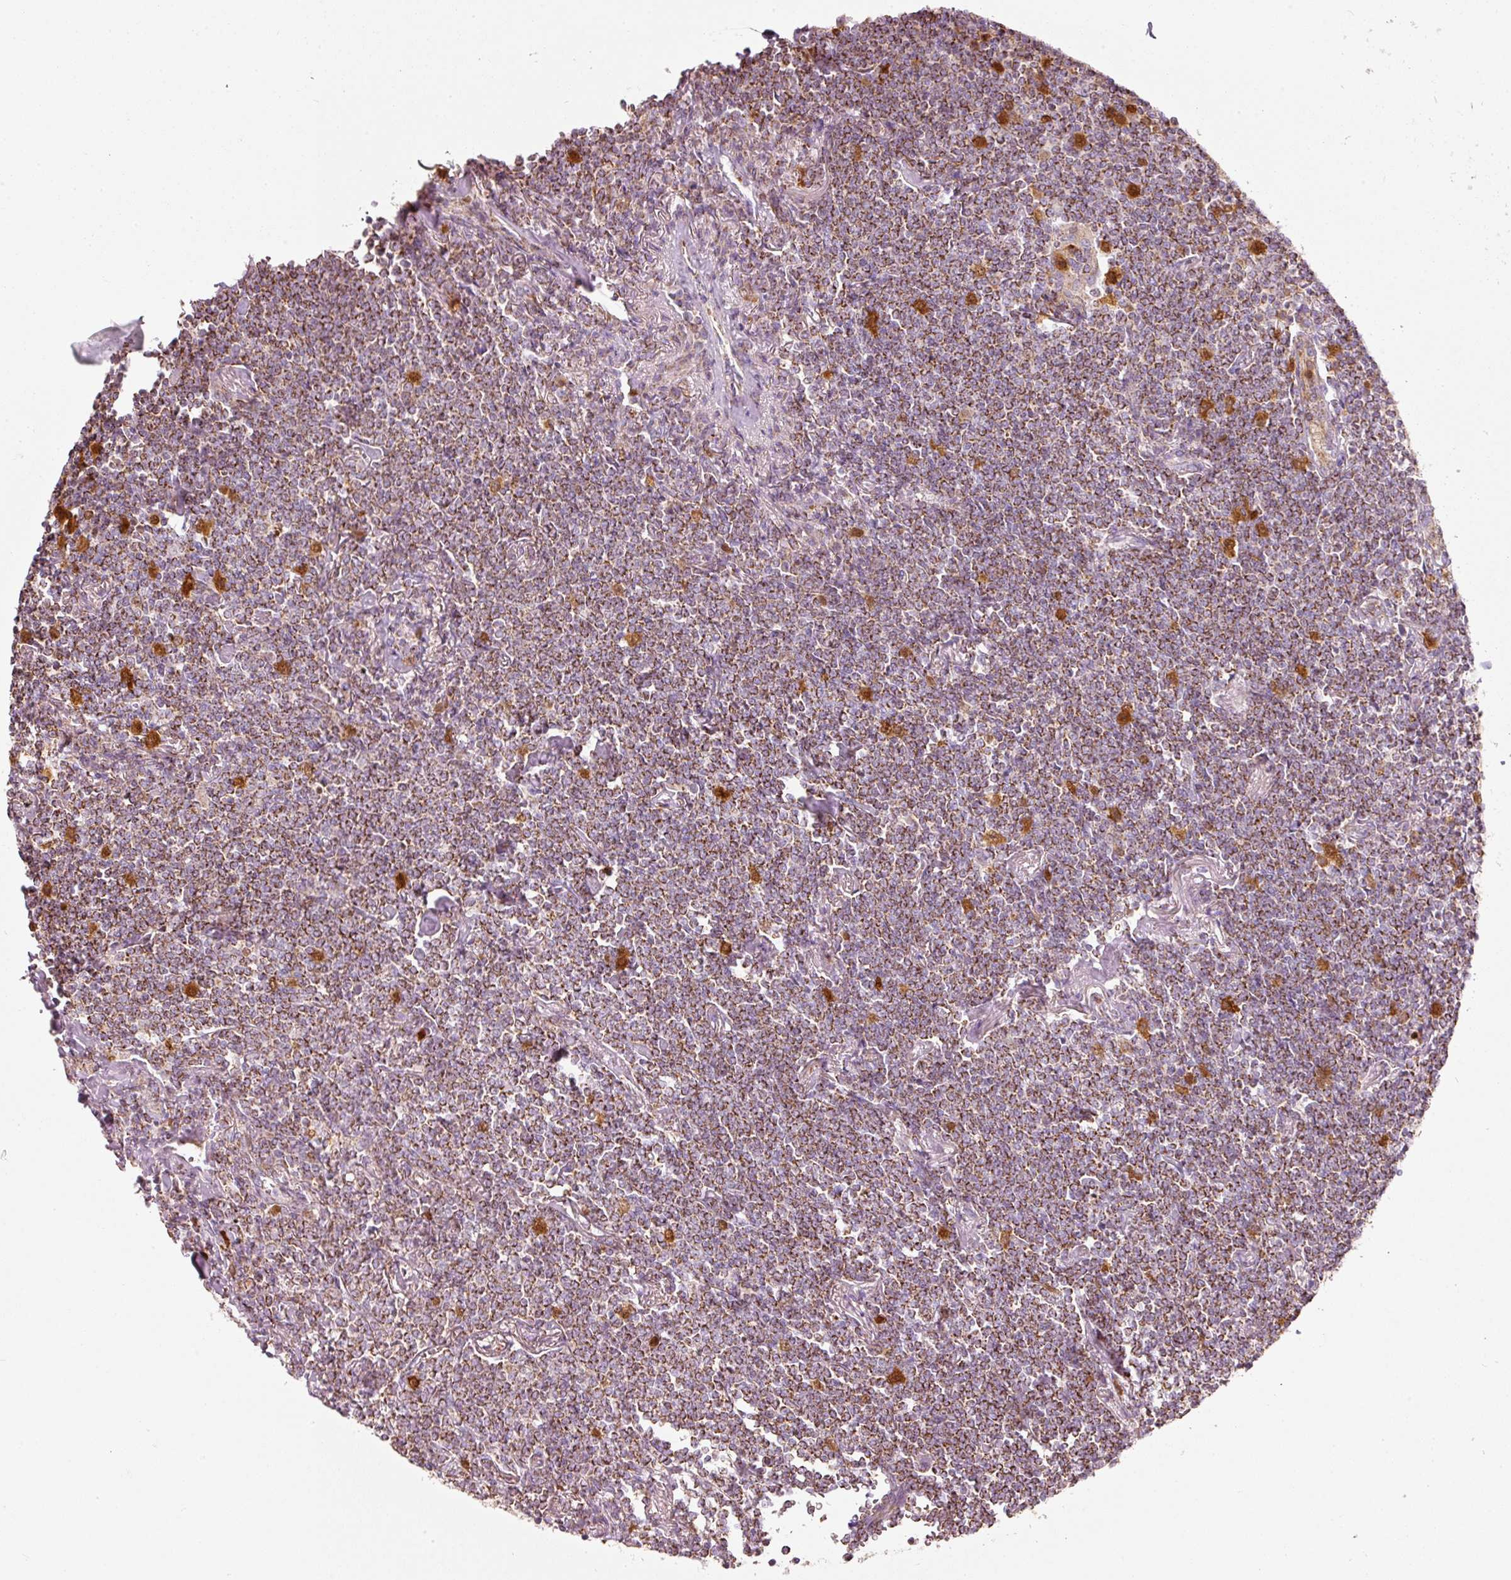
{"staining": {"intensity": "moderate", "quantity": ">75%", "location": "cytoplasmic/membranous,nuclear"}, "tissue": "lymphoma", "cell_type": "Tumor cells", "image_type": "cancer", "snomed": [{"axis": "morphology", "description": "Malignant lymphoma, non-Hodgkin's type, Low grade"}, {"axis": "topography", "description": "Lung"}], "caption": "Immunohistochemistry (DAB (3,3'-diaminobenzidine)) staining of human lymphoma shows moderate cytoplasmic/membranous and nuclear protein staining in about >75% of tumor cells.", "gene": "DUT", "patient": {"sex": "female", "age": 71}}